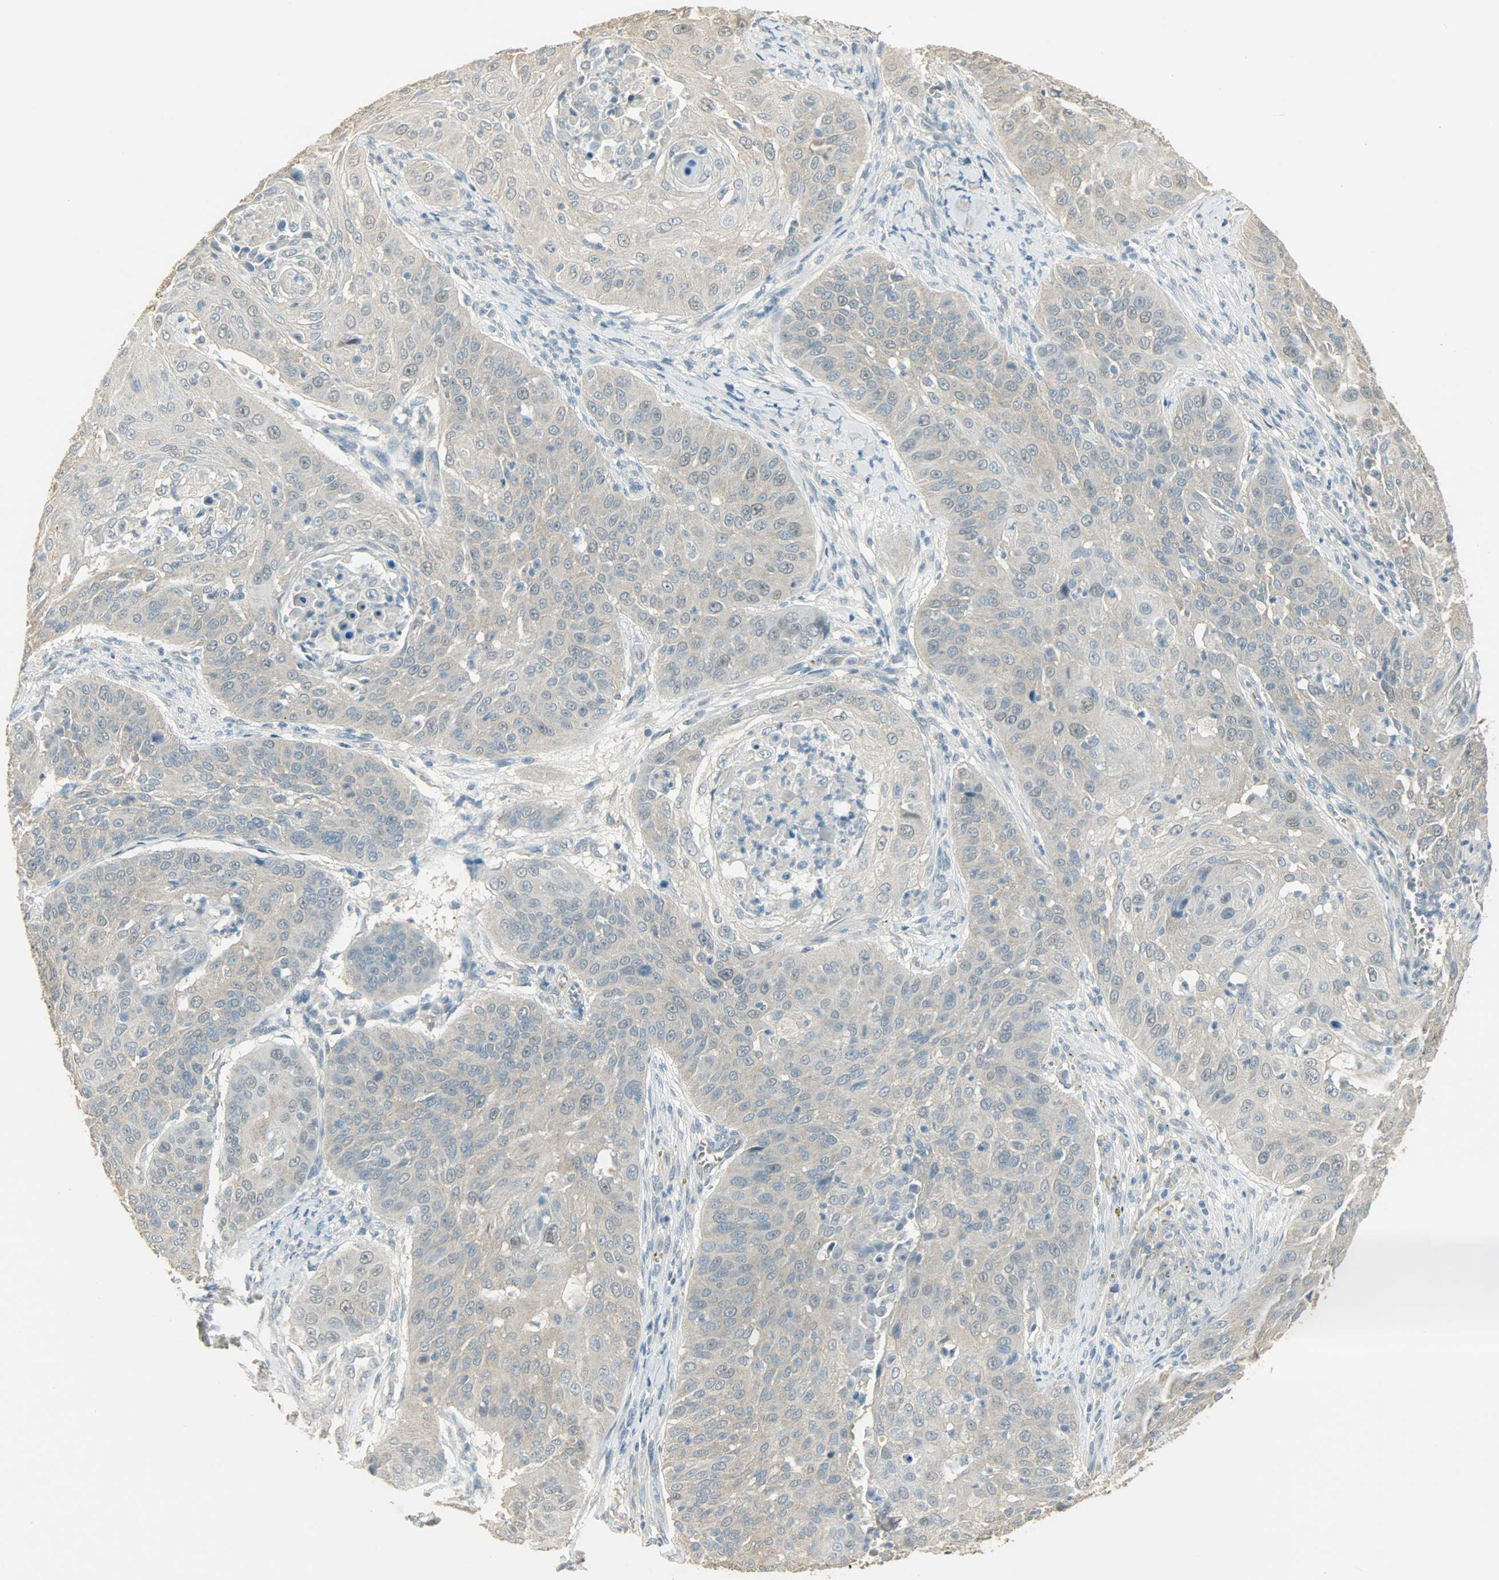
{"staining": {"intensity": "weak", "quantity": ">75%", "location": "cytoplasmic/membranous"}, "tissue": "cervical cancer", "cell_type": "Tumor cells", "image_type": "cancer", "snomed": [{"axis": "morphology", "description": "Squamous cell carcinoma, NOS"}, {"axis": "topography", "description": "Cervix"}], "caption": "Immunohistochemical staining of squamous cell carcinoma (cervical) displays low levels of weak cytoplasmic/membranous protein positivity in approximately >75% of tumor cells.", "gene": "PRMT5", "patient": {"sex": "female", "age": 64}}